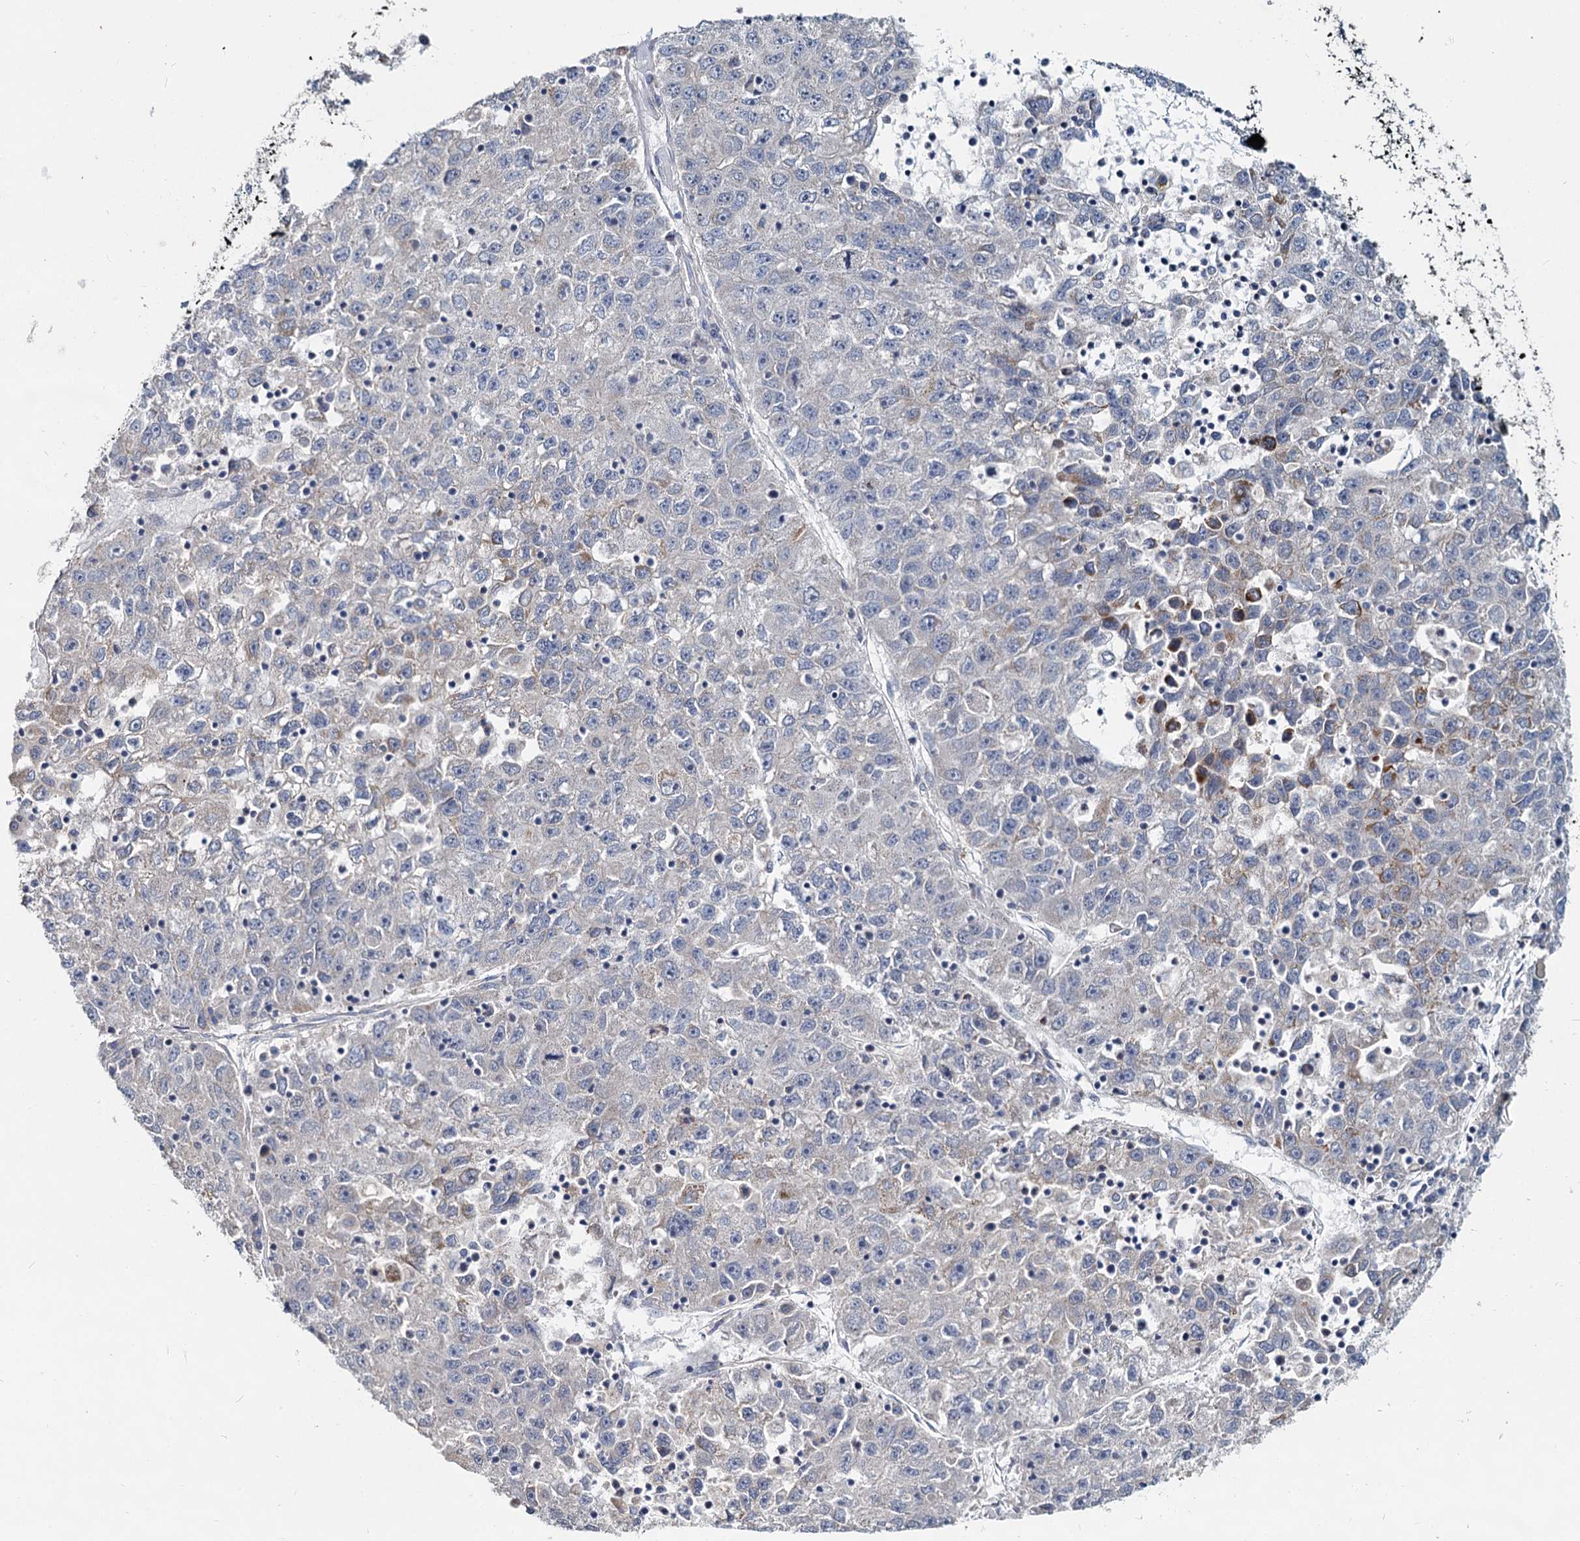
{"staining": {"intensity": "weak", "quantity": "<25%", "location": "cytoplasmic/membranous"}, "tissue": "liver cancer", "cell_type": "Tumor cells", "image_type": "cancer", "snomed": [{"axis": "morphology", "description": "Carcinoma, Hepatocellular, NOS"}, {"axis": "topography", "description": "Liver"}], "caption": "Protein analysis of liver hepatocellular carcinoma shows no significant staining in tumor cells.", "gene": "DCUN1D2", "patient": {"sex": "female", "age": 58}}